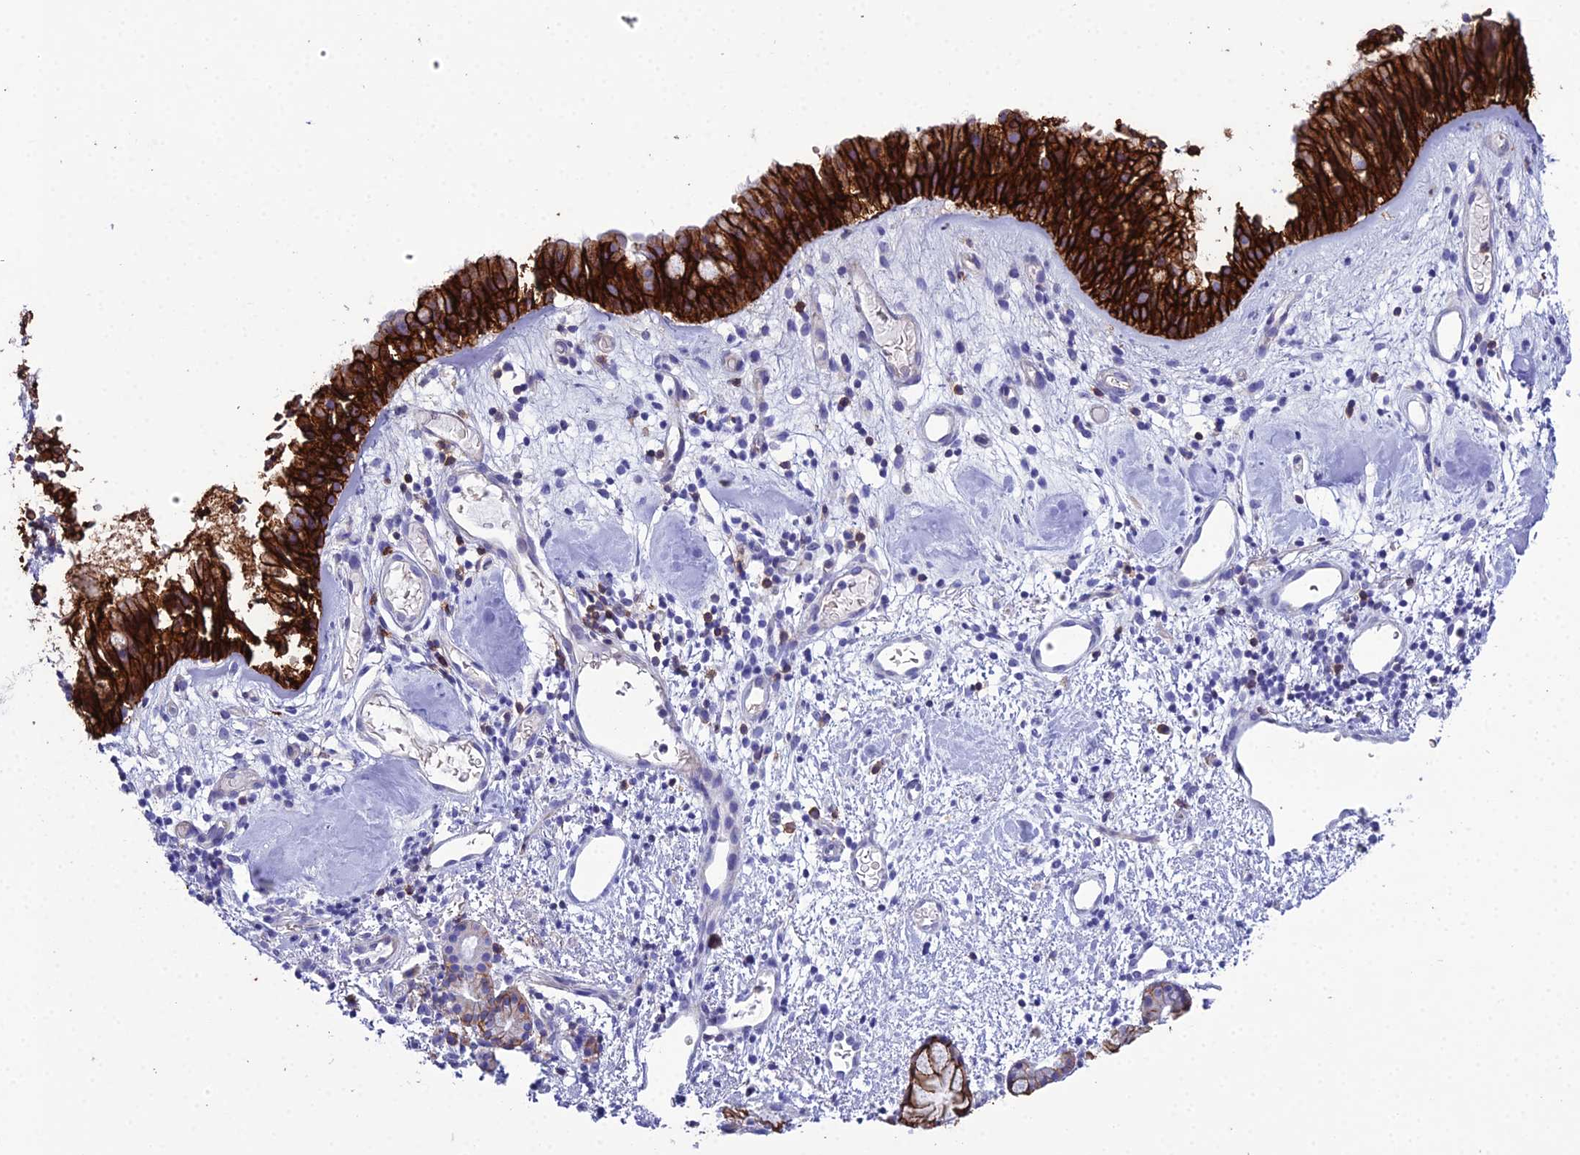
{"staining": {"intensity": "strong", "quantity": ">75%", "location": "cytoplasmic/membranous"}, "tissue": "nasopharynx", "cell_type": "Respiratory epithelial cells", "image_type": "normal", "snomed": [{"axis": "morphology", "description": "Normal tissue, NOS"}, {"axis": "topography", "description": "Nasopharynx"}], "caption": "High-magnification brightfield microscopy of normal nasopharynx stained with DAB (3,3'-diaminobenzidine) (brown) and counterstained with hematoxylin (blue). respiratory epithelial cells exhibit strong cytoplasmic/membranous positivity is identified in about>75% of cells. (DAB (3,3'-diaminobenzidine) IHC, brown staining for protein, blue staining for nuclei).", "gene": "OR1Q1", "patient": {"sex": "male", "age": 82}}